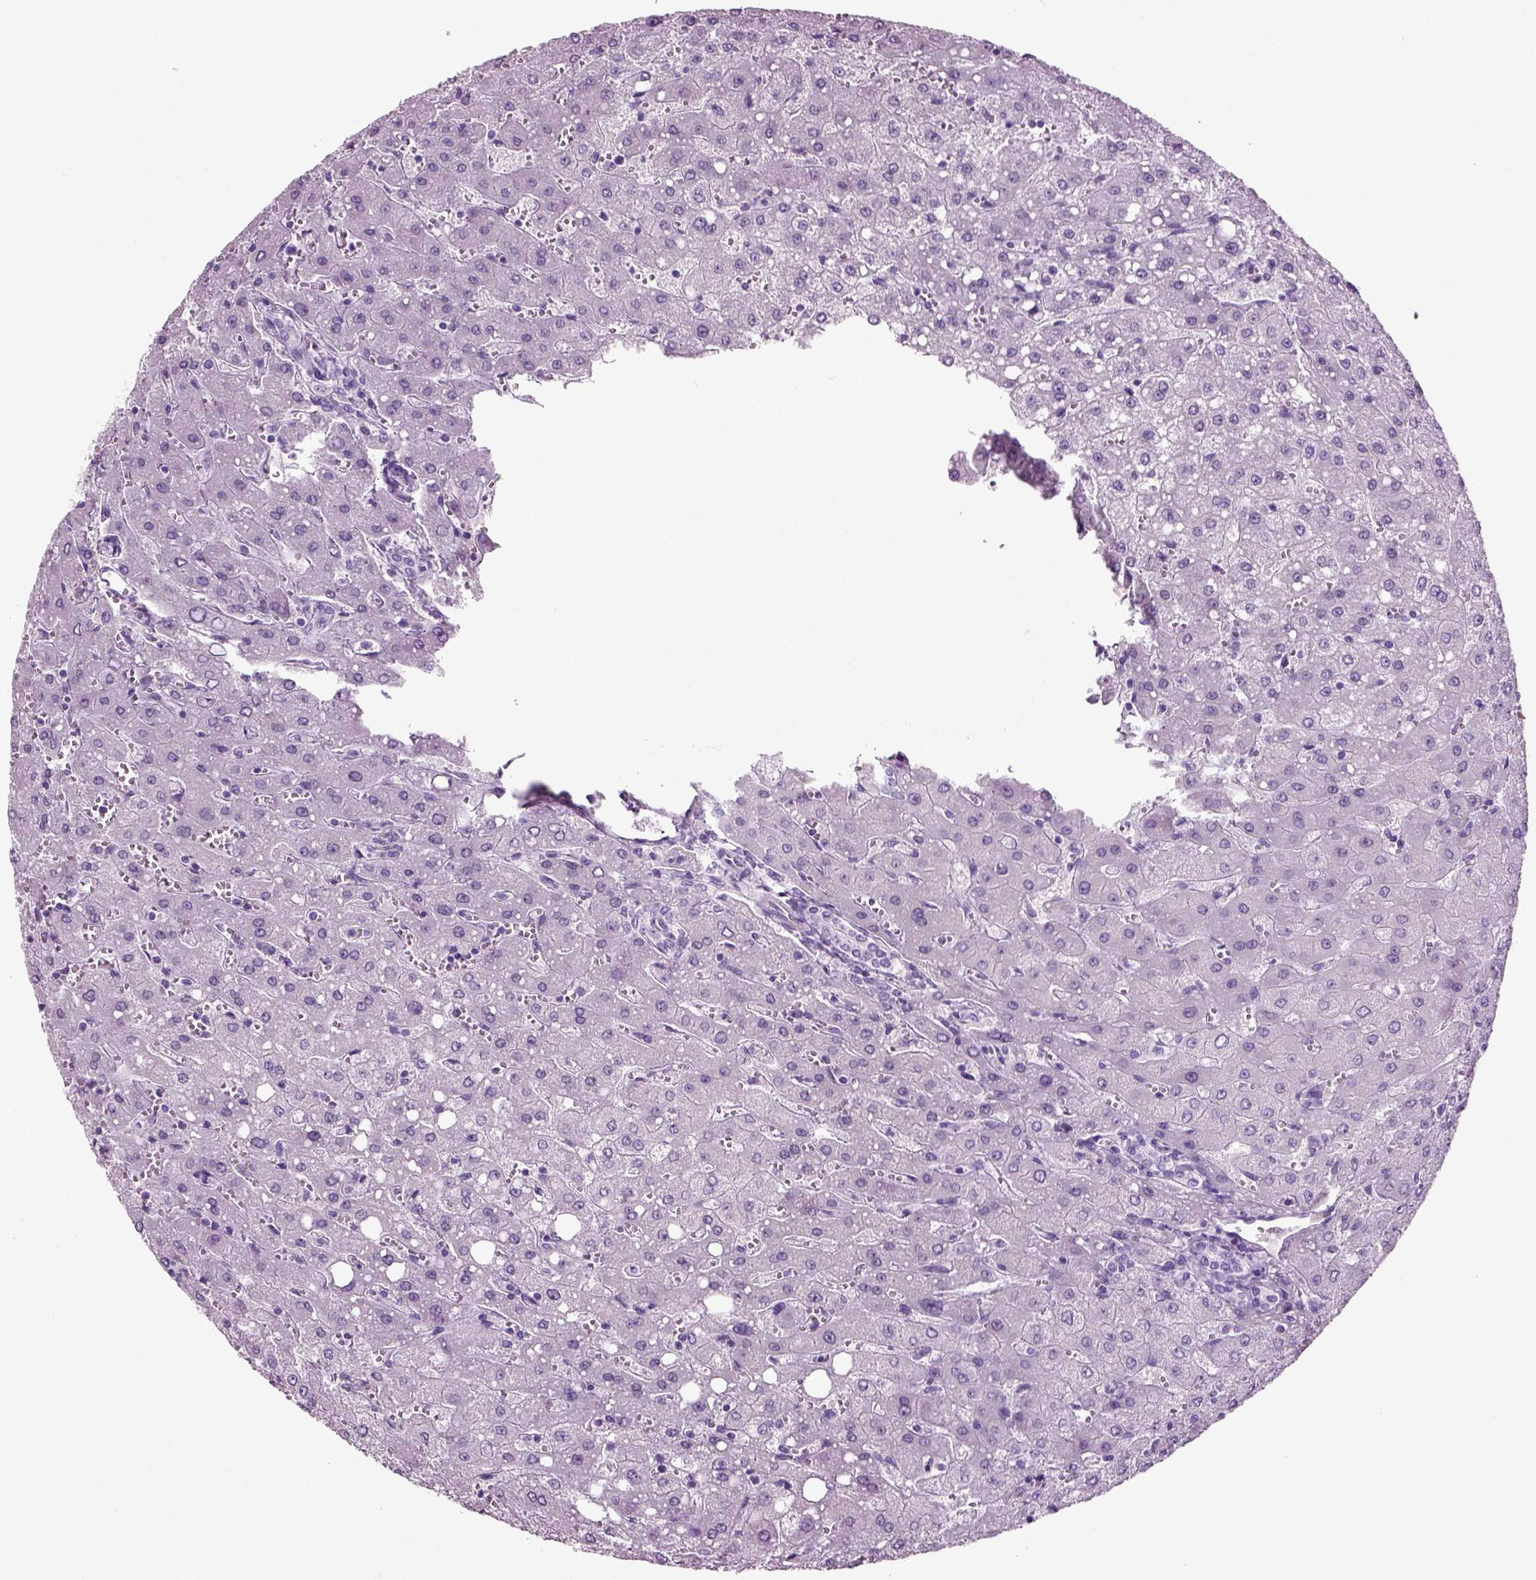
{"staining": {"intensity": "negative", "quantity": "none", "location": "none"}, "tissue": "liver", "cell_type": "Cholangiocytes", "image_type": "normal", "snomed": [{"axis": "morphology", "description": "Normal tissue, NOS"}, {"axis": "topography", "description": "Liver"}], "caption": "This is an immunohistochemistry image of normal human liver. There is no positivity in cholangiocytes.", "gene": "CD109", "patient": {"sex": "female", "age": 53}}